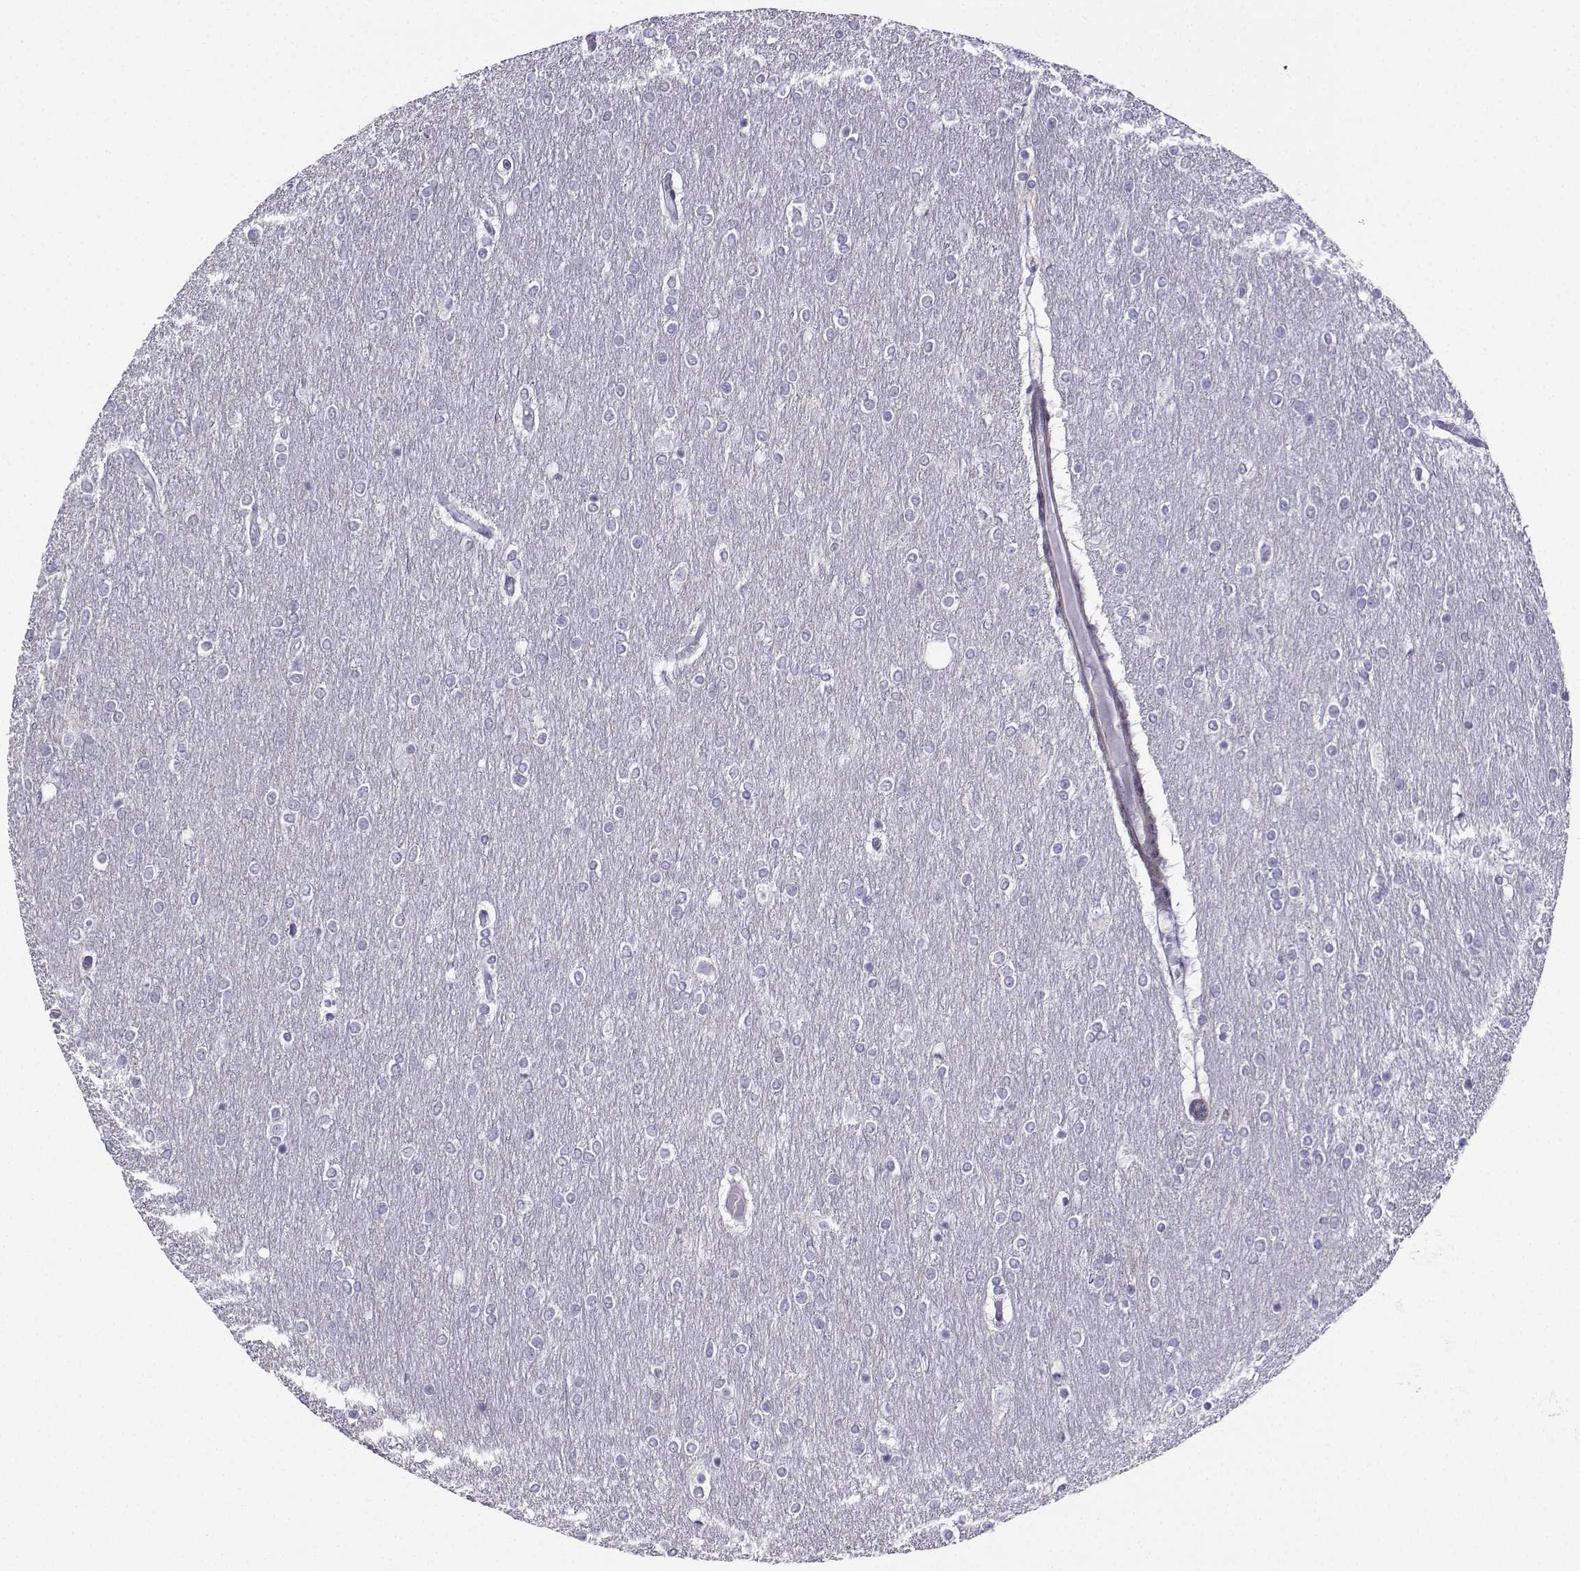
{"staining": {"intensity": "negative", "quantity": "none", "location": "none"}, "tissue": "glioma", "cell_type": "Tumor cells", "image_type": "cancer", "snomed": [{"axis": "morphology", "description": "Glioma, malignant, High grade"}, {"axis": "topography", "description": "Brain"}], "caption": "Micrograph shows no protein staining in tumor cells of high-grade glioma (malignant) tissue.", "gene": "KIF17", "patient": {"sex": "female", "age": 61}}